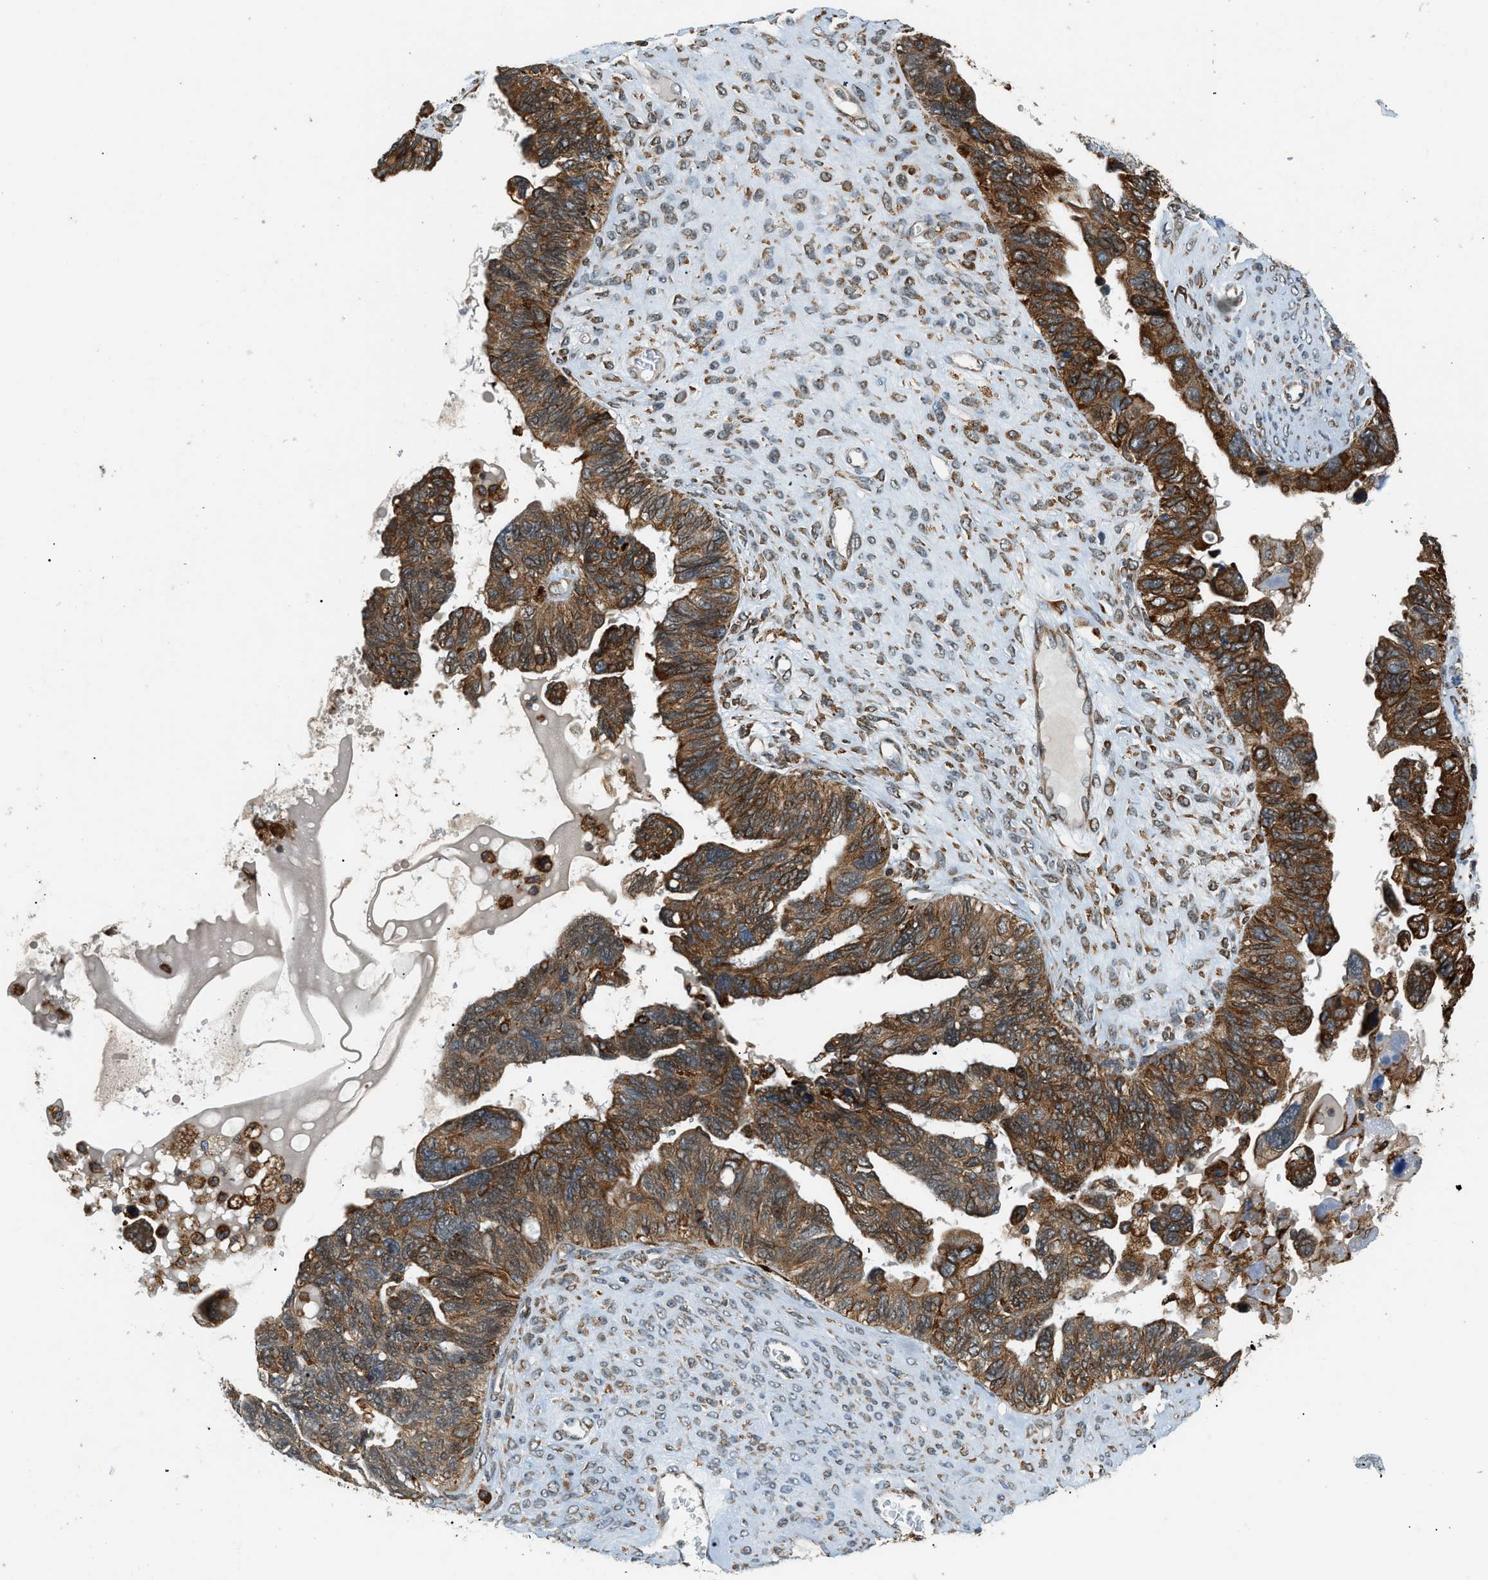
{"staining": {"intensity": "strong", "quantity": ">75%", "location": "cytoplasmic/membranous"}, "tissue": "ovarian cancer", "cell_type": "Tumor cells", "image_type": "cancer", "snomed": [{"axis": "morphology", "description": "Cystadenocarcinoma, serous, NOS"}, {"axis": "topography", "description": "Ovary"}], "caption": "High-magnification brightfield microscopy of ovarian cancer (serous cystadenocarcinoma) stained with DAB (3,3'-diaminobenzidine) (brown) and counterstained with hematoxylin (blue). tumor cells exhibit strong cytoplasmic/membranous positivity is seen in approximately>75% of cells. The staining was performed using DAB to visualize the protein expression in brown, while the nuclei were stained in blue with hematoxylin (Magnification: 20x).", "gene": "SEMA4D", "patient": {"sex": "female", "age": 79}}